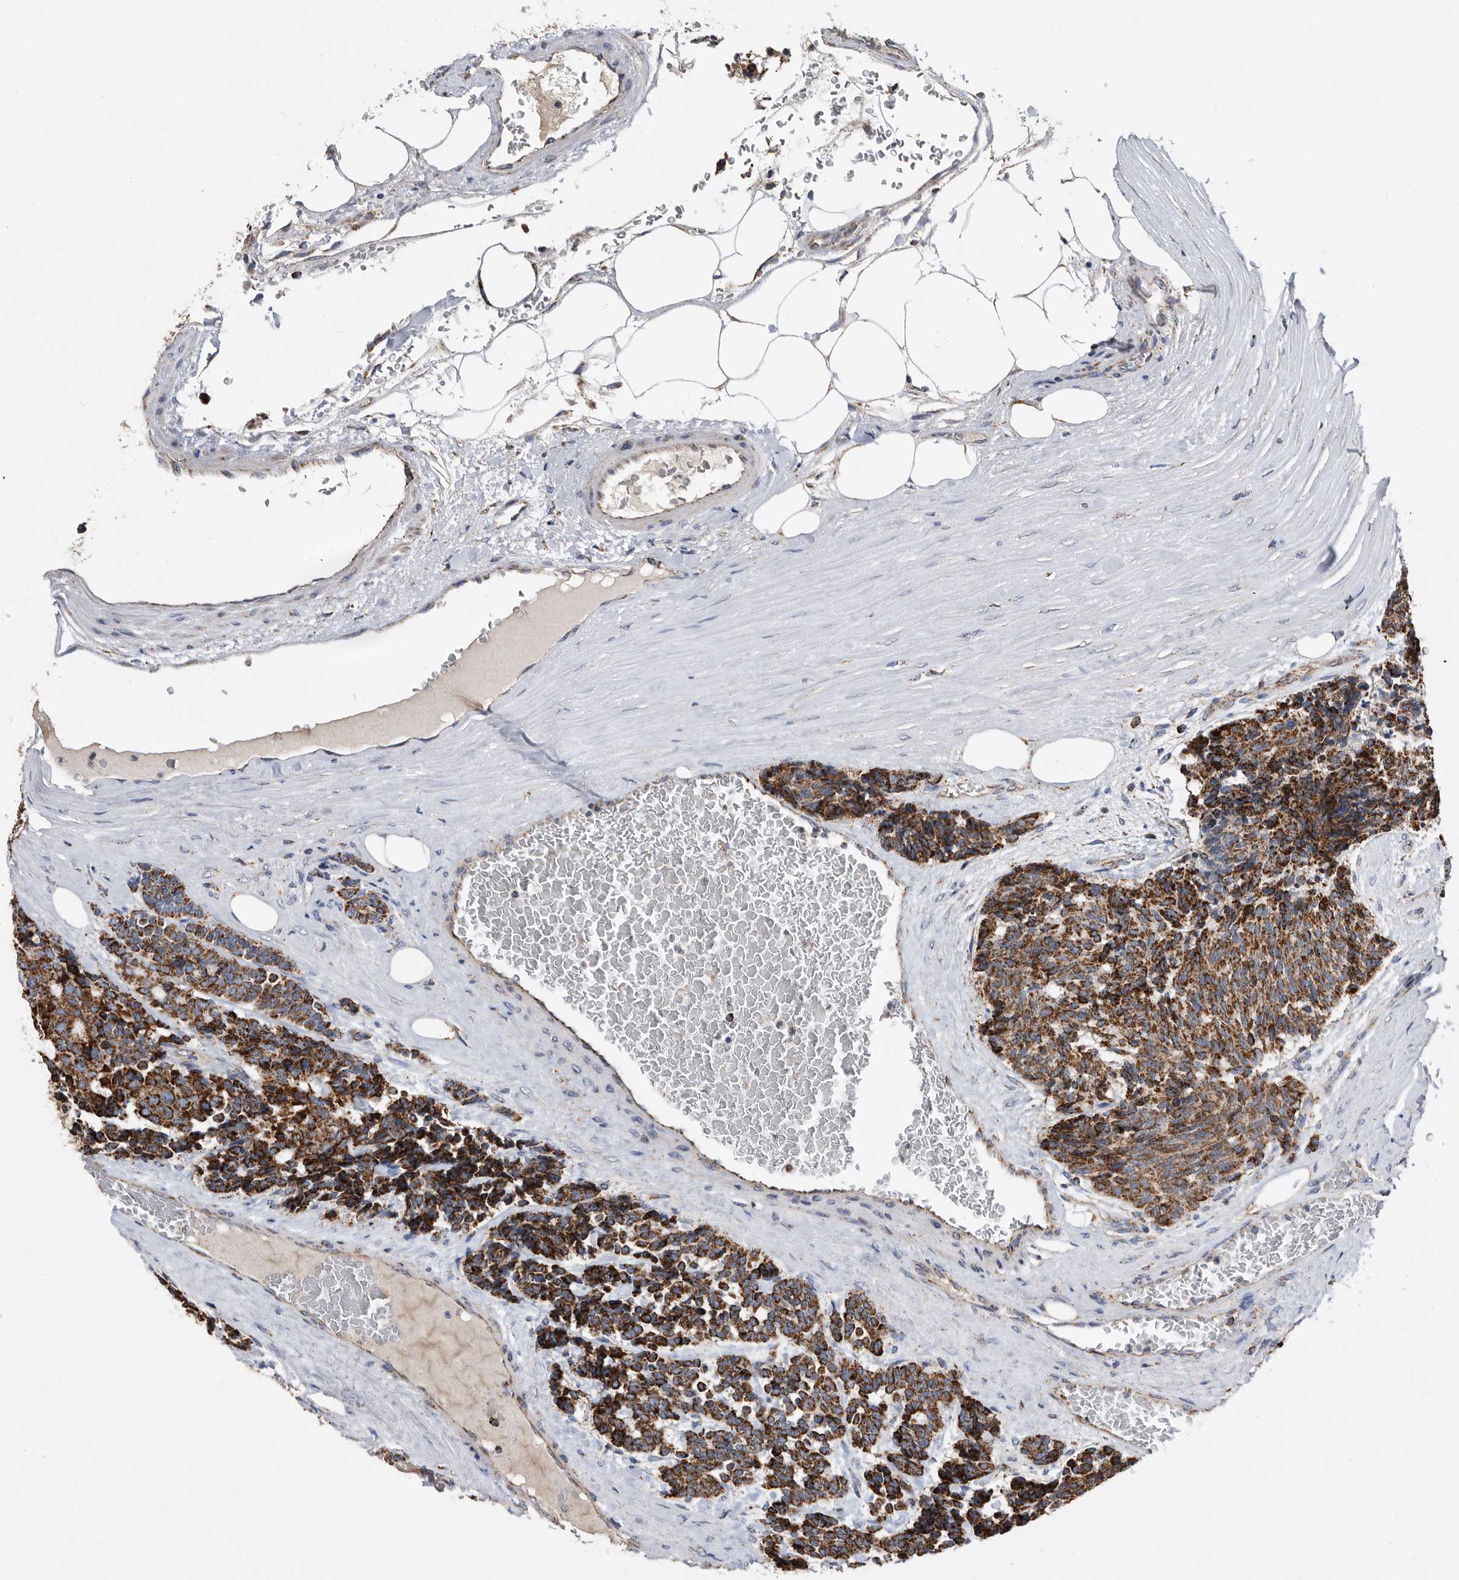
{"staining": {"intensity": "strong", "quantity": ">75%", "location": "cytoplasmic/membranous"}, "tissue": "carcinoid", "cell_type": "Tumor cells", "image_type": "cancer", "snomed": [{"axis": "morphology", "description": "Carcinoid, malignant, NOS"}, {"axis": "topography", "description": "Pancreas"}], "caption": "Immunohistochemical staining of human carcinoid (malignant) shows strong cytoplasmic/membranous protein staining in about >75% of tumor cells.", "gene": "WFDC1", "patient": {"sex": "female", "age": 54}}